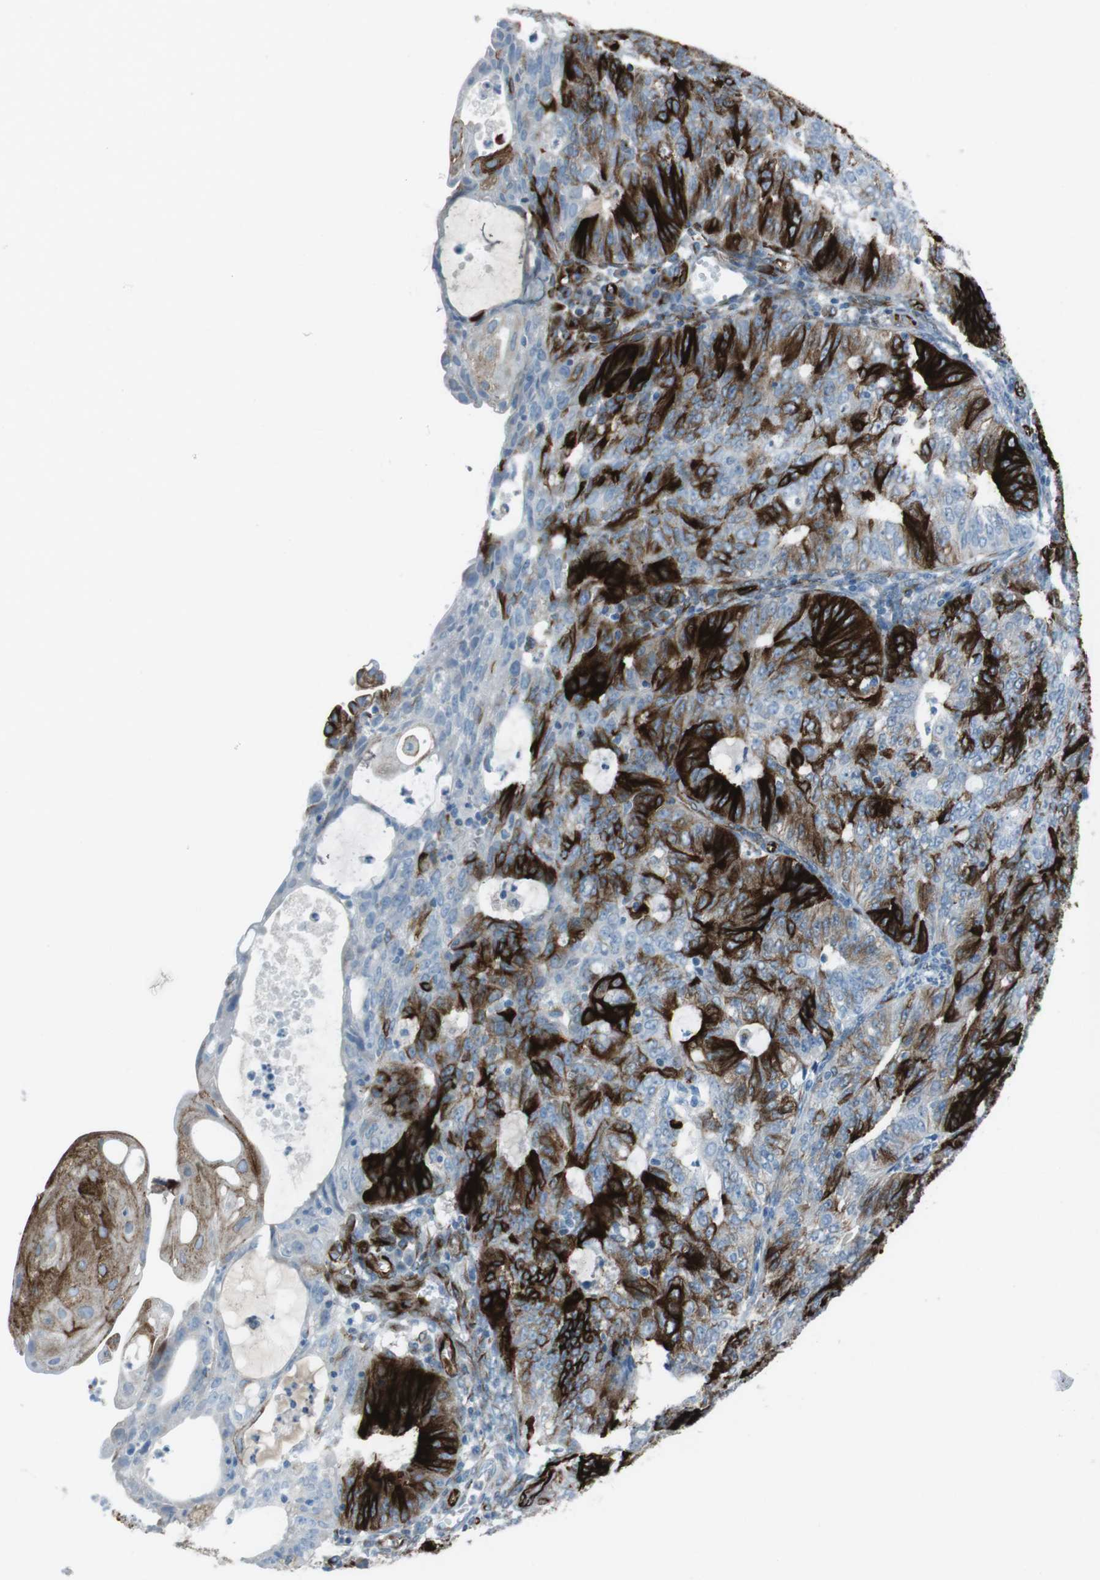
{"staining": {"intensity": "strong", "quantity": ">75%", "location": "cytoplasmic/membranous"}, "tissue": "endometrial cancer", "cell_type": "Tumor cells", "image_type": "cancer", "snomed": [{"axis": "morphology", "description": "Adenocarcinoma, NOS"}, {"axis": "topography", "description": "Endometrium"}], "caption": "This photomicrograph demonstrates IHC staining of human endometrial cancer, with high strong cytoplasmic/membranous positivity in about >75% of tumor cells.", "gene": "TUBB2A", "patient": {"sex": "female", "age": 32}}